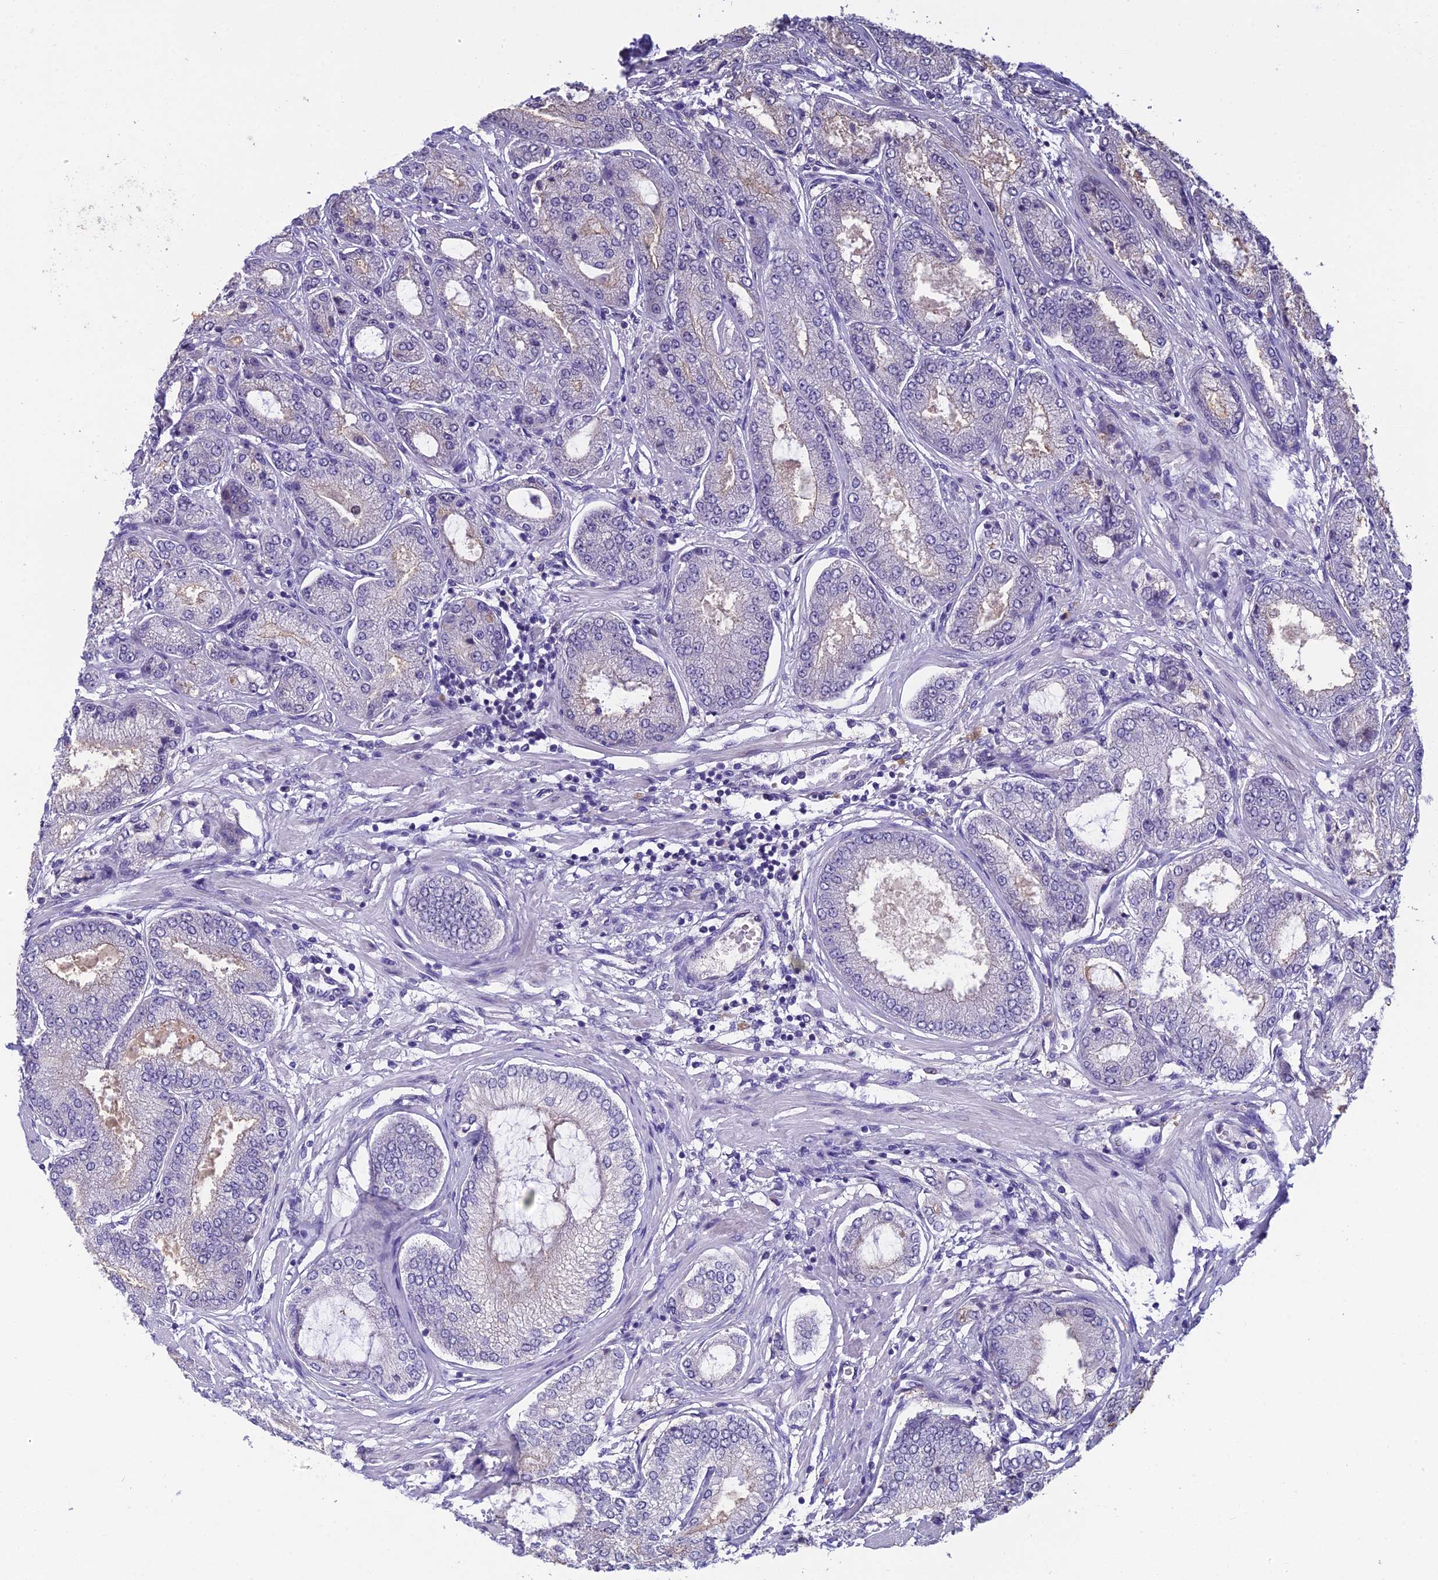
{"staining": {"intensity": "negative", "quantity": "none", "location": "none"}, "tissue": "prostate cancer", "cell_type": "Tumor cells", "image_type": "cancer", "snomed": [{"axis": "morphology", "description": "Adenocarcinoma, High grade"}, {"axis": "topography", "description": "Prostate"}], "caption": "Protein analysis of high-grade adenocarcinoma (prostate) displays no significant staining in tumor cells. (Brightfield microscopy of DAB immunohistochemistry (IHC) at high magnification).", "gene": "GRWD1", "patient": {"sex": "male", "age": 71}}